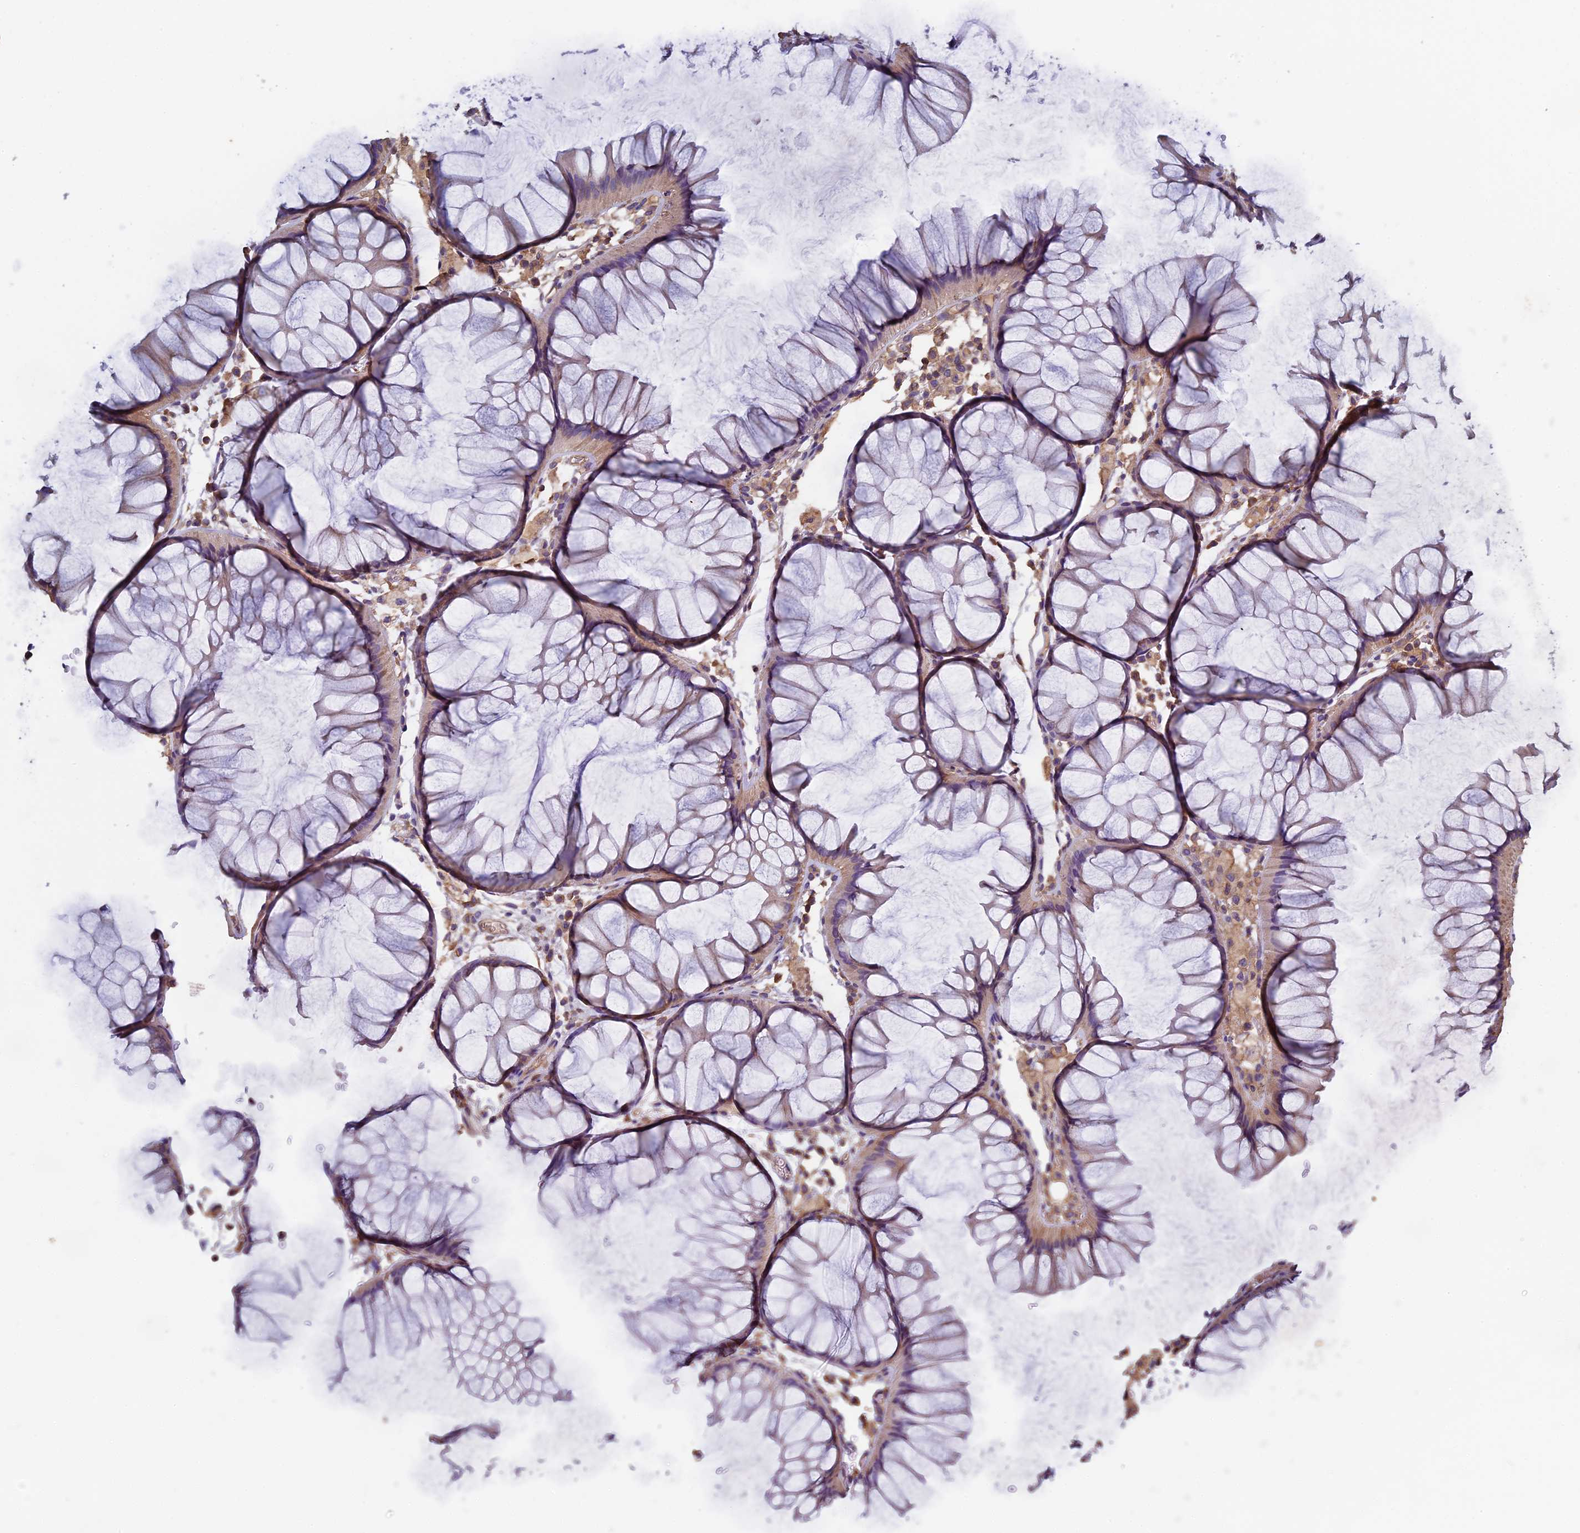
{"staining": {"intensity": "weak", "quantity": ">75%", "location": "cytoplasmic/membranous"}, "tissue": "colon", "cell_type": "Endothelial cells", "image_type": "normal", "snomed": [{"axis": "morphology", "description": "Normal tissue, NOS"}, {"axis": "topography", "description": "Colon"}], "caption": "This photomicrograph demonstrates immunohistochemistry staining of benign human colon, with low weak cytoplasmic/membranous expression in about >75% of endothelial cells.", "gene": "CCDC153", "patient": {"sex": "female", "age": 82}}